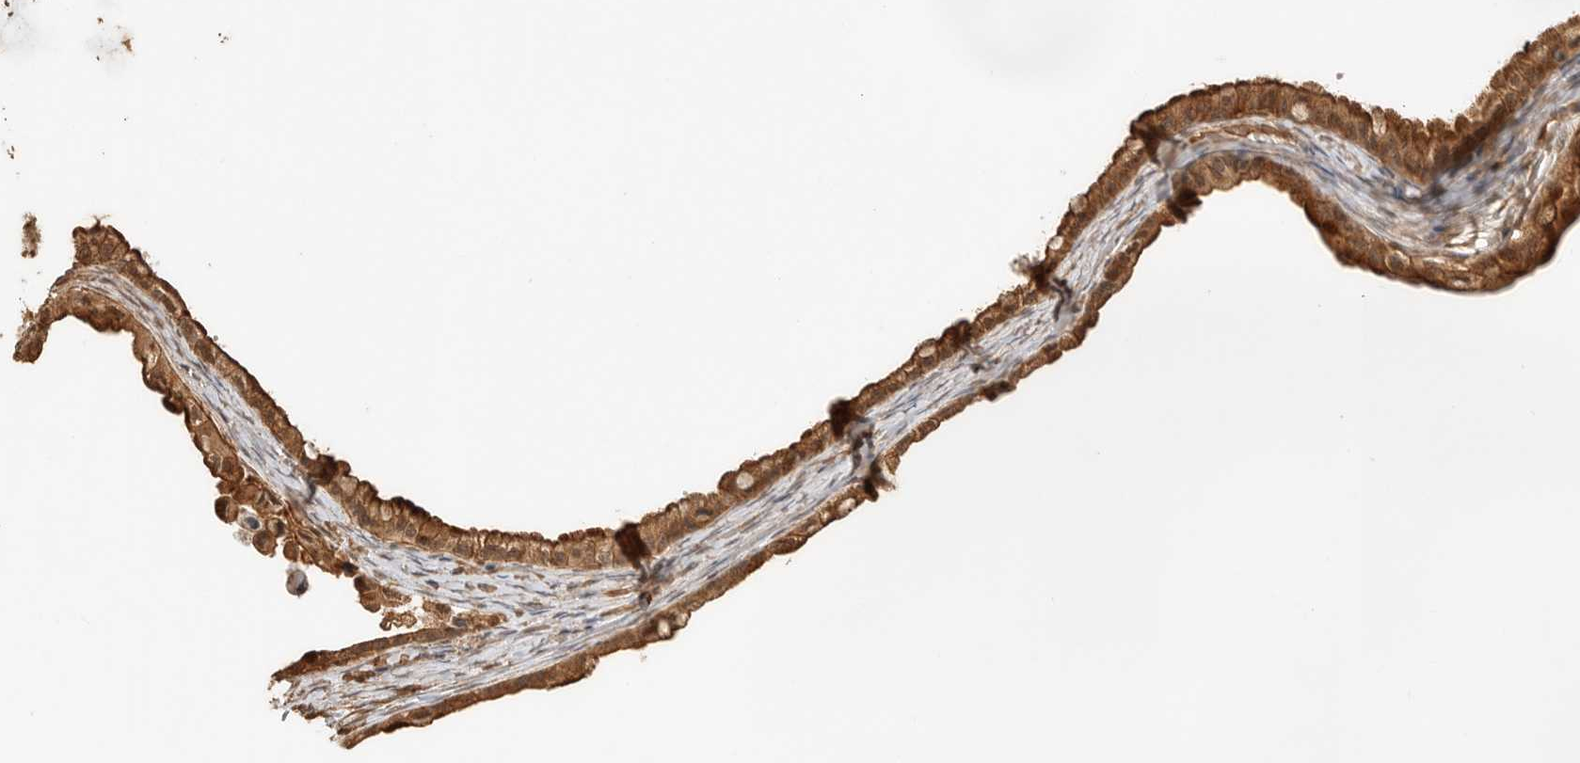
{"staining": {"intensity": "moderate", "quantity": ">75%", "location": "cytoplasmic/membranous"}, "tissue": "ovarian cancer", "cell_type": "Tumor cells", "image_type": "cancer", "snomed": [{"axis": "morphology", "description": "Cystadenocarcinoma, mucinous, NOS"}, {"axis": "topography", "description": "Ovary"}], "caption": "Protein expression analysis of mucinous cystadenocarcinoma (ovarian) shows moderate cytoplasmic/membranous staining in approximately >75% of tumor cells.", "gene": "OTUD6B", "patient": {"sex": "female", "age": 80}}